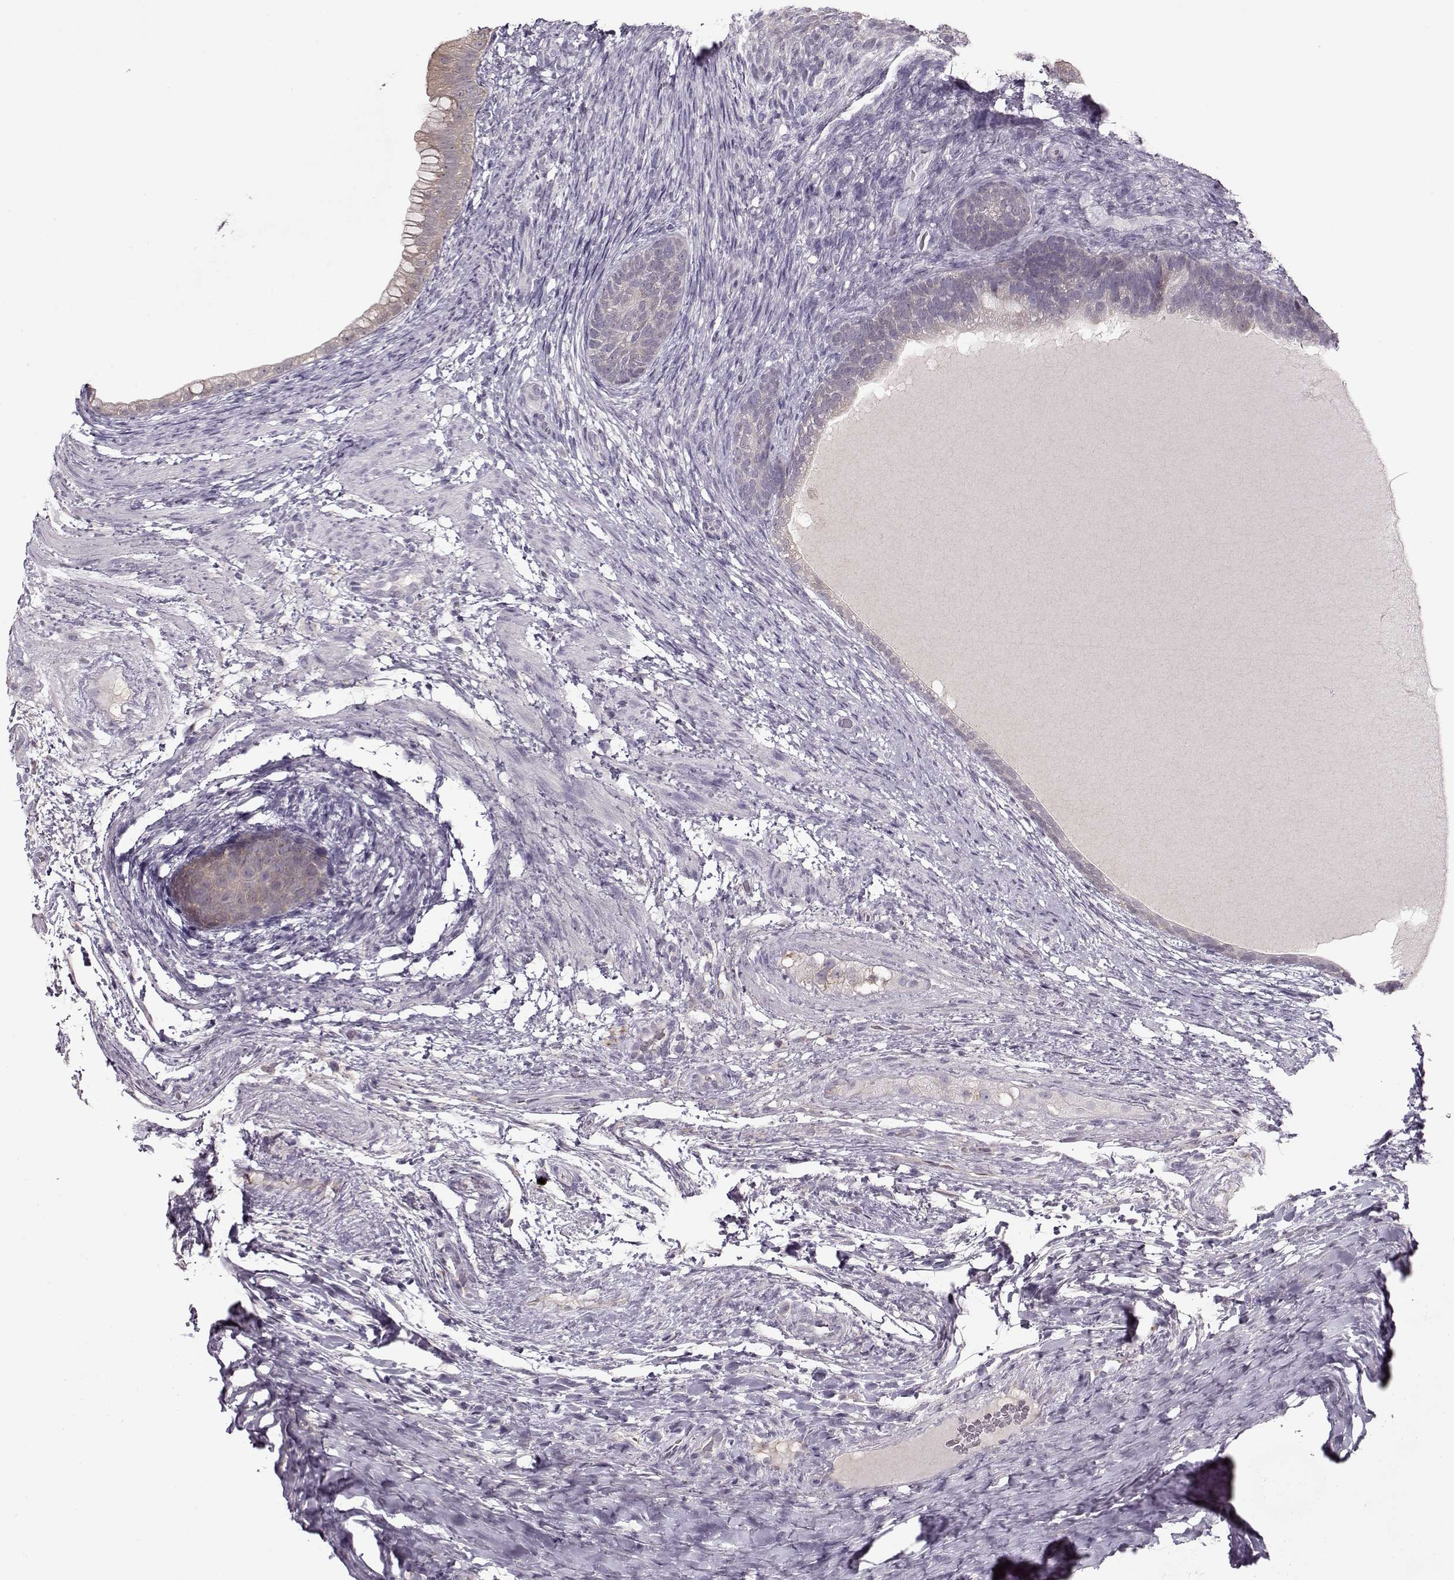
{"staining": {"intensity": "weak", "quantity": ">75%", "location": "cytoplasmic/membranous"}, "tissue": "testis cancer", "cell_type": "Tumor cells", "image_type": "cancer", "snomed": [{"axis": "morphology", "description": "Carcinoma, Embryonal, NOS"}, {"axis": "topography", "description": "Testis"}], "caption": "Embryonal carcinoma (testis) stained with a protein marker displays weak staining in tumor cells.", "gene": "ACOT11", "patient": {"sex": "male", "age": 24}}